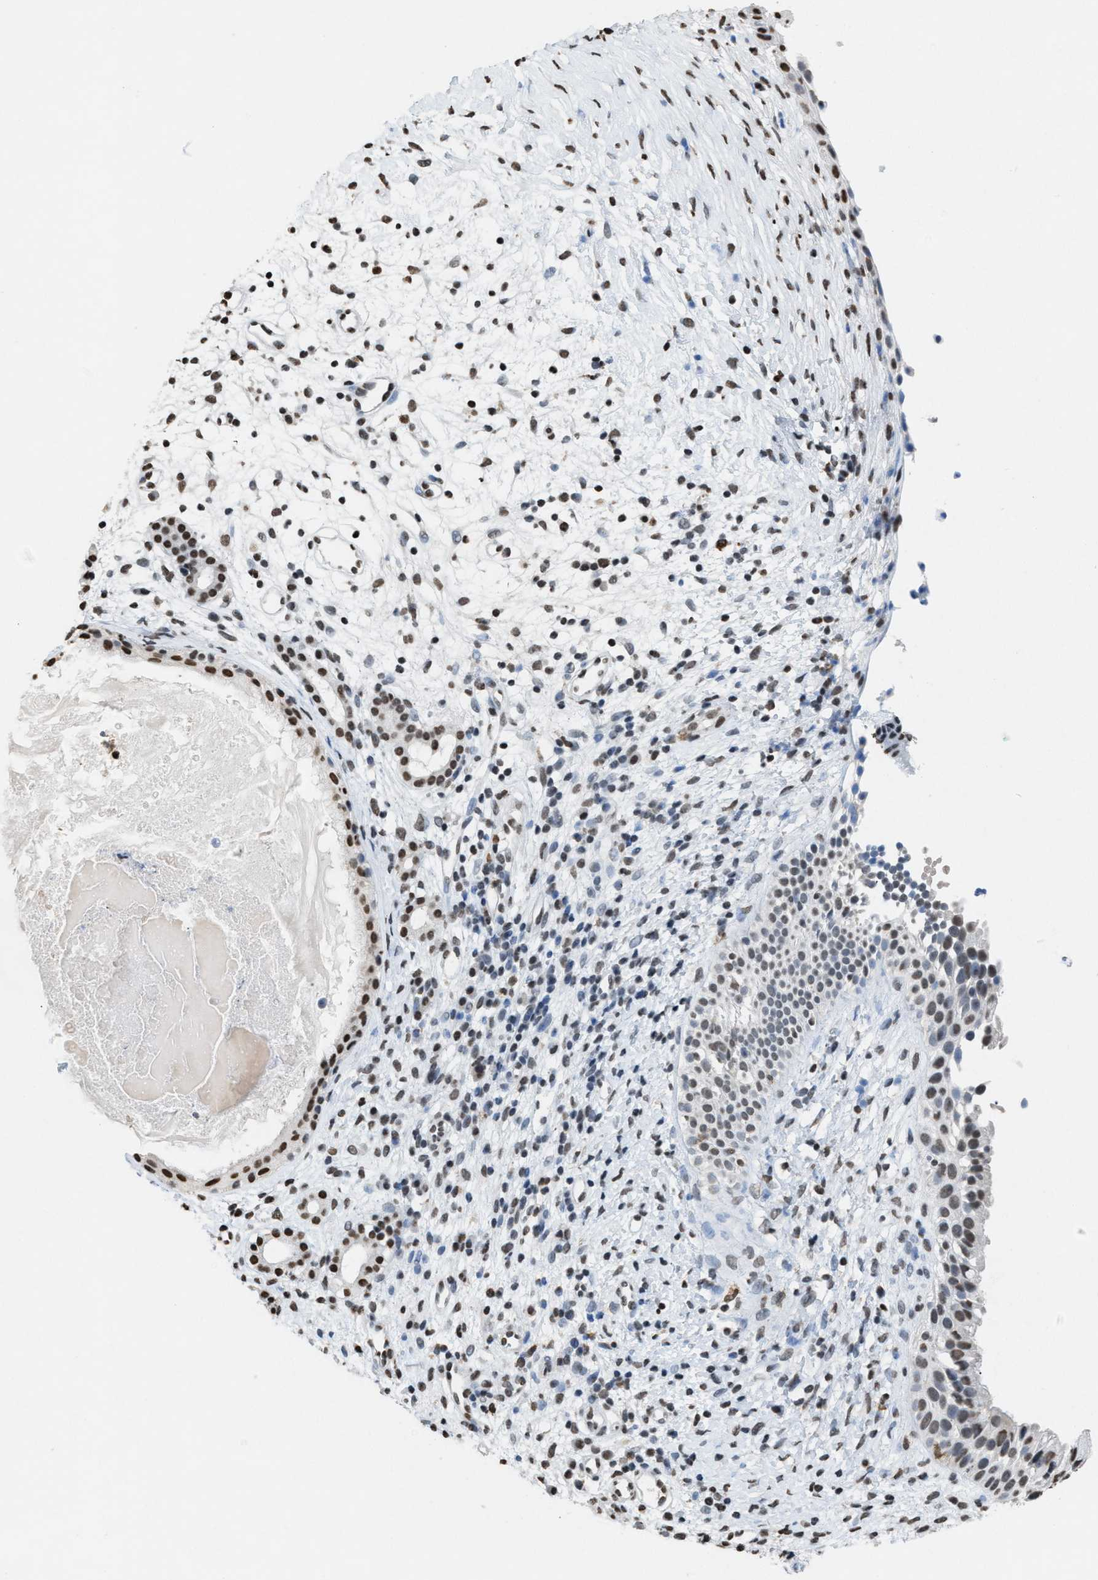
{"staining": {"intensity": "moderate", "quantity": "25%-75%", "location": "nuclear"}, "tissue": "nasopharynx", "cell_type": "Respiratory epithelial cells", "image_type": "normal", "snomed": [{"axis": "morphology", "description": "Normal tissue, NOS"}, {"axis": "topography", "description": "Nasopharynx"}], "caption": "Nasopharynx was stained to show a protein in brown. There is medium levels of moderate nuclear positivity in about 25%-75% of respiratory epithelial cells. The staining was performed using DAB (3,3'-diaminobenzidine), with brown indicating positive protein expression. Nuclei are stained blue with hematoxylin.", "gene": "NUP88", "patient": {"sex": "male", "age": 22}}